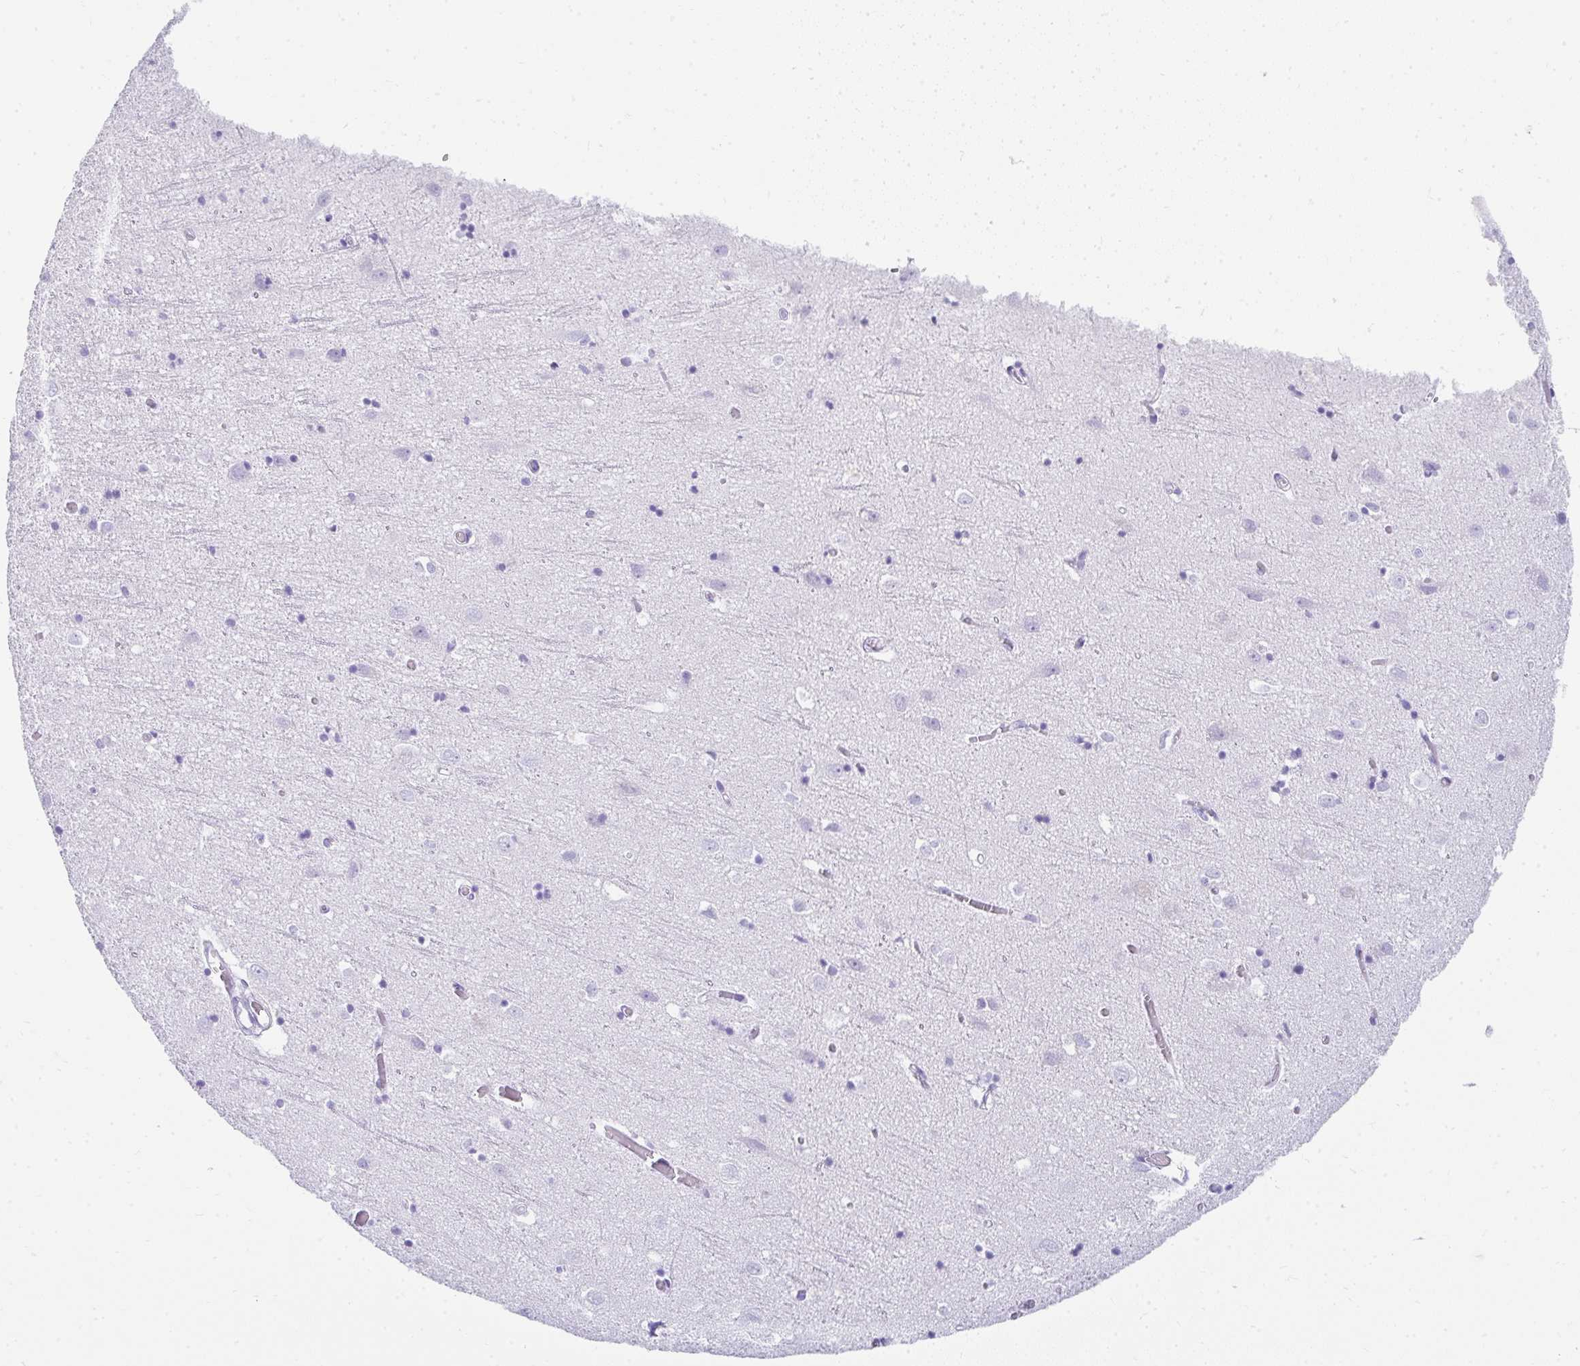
{"staining": {"intensity": "negative", "quantity": "none", "location": "none"}, "tissue": "cerebral cortex", "cell_type": "Endothelial cells", "image_type": "normal", "snomed": [{"axis": "morphology", "description": "Normal tissue, NOS"}, {"axis": "topography", "description": "Cerebral cortex"}], "caption": "An immunohistochemistry photomicrograph of benign cerebral cortex is shown. There is no staining in endothelial cells of cerebral cortex. The staining is performed using DAB brown chromogen with nuclei counter-stained in using hematoxylin.", "gene": "TNNT1", "patient": {"sex": "male", "age": 70}}